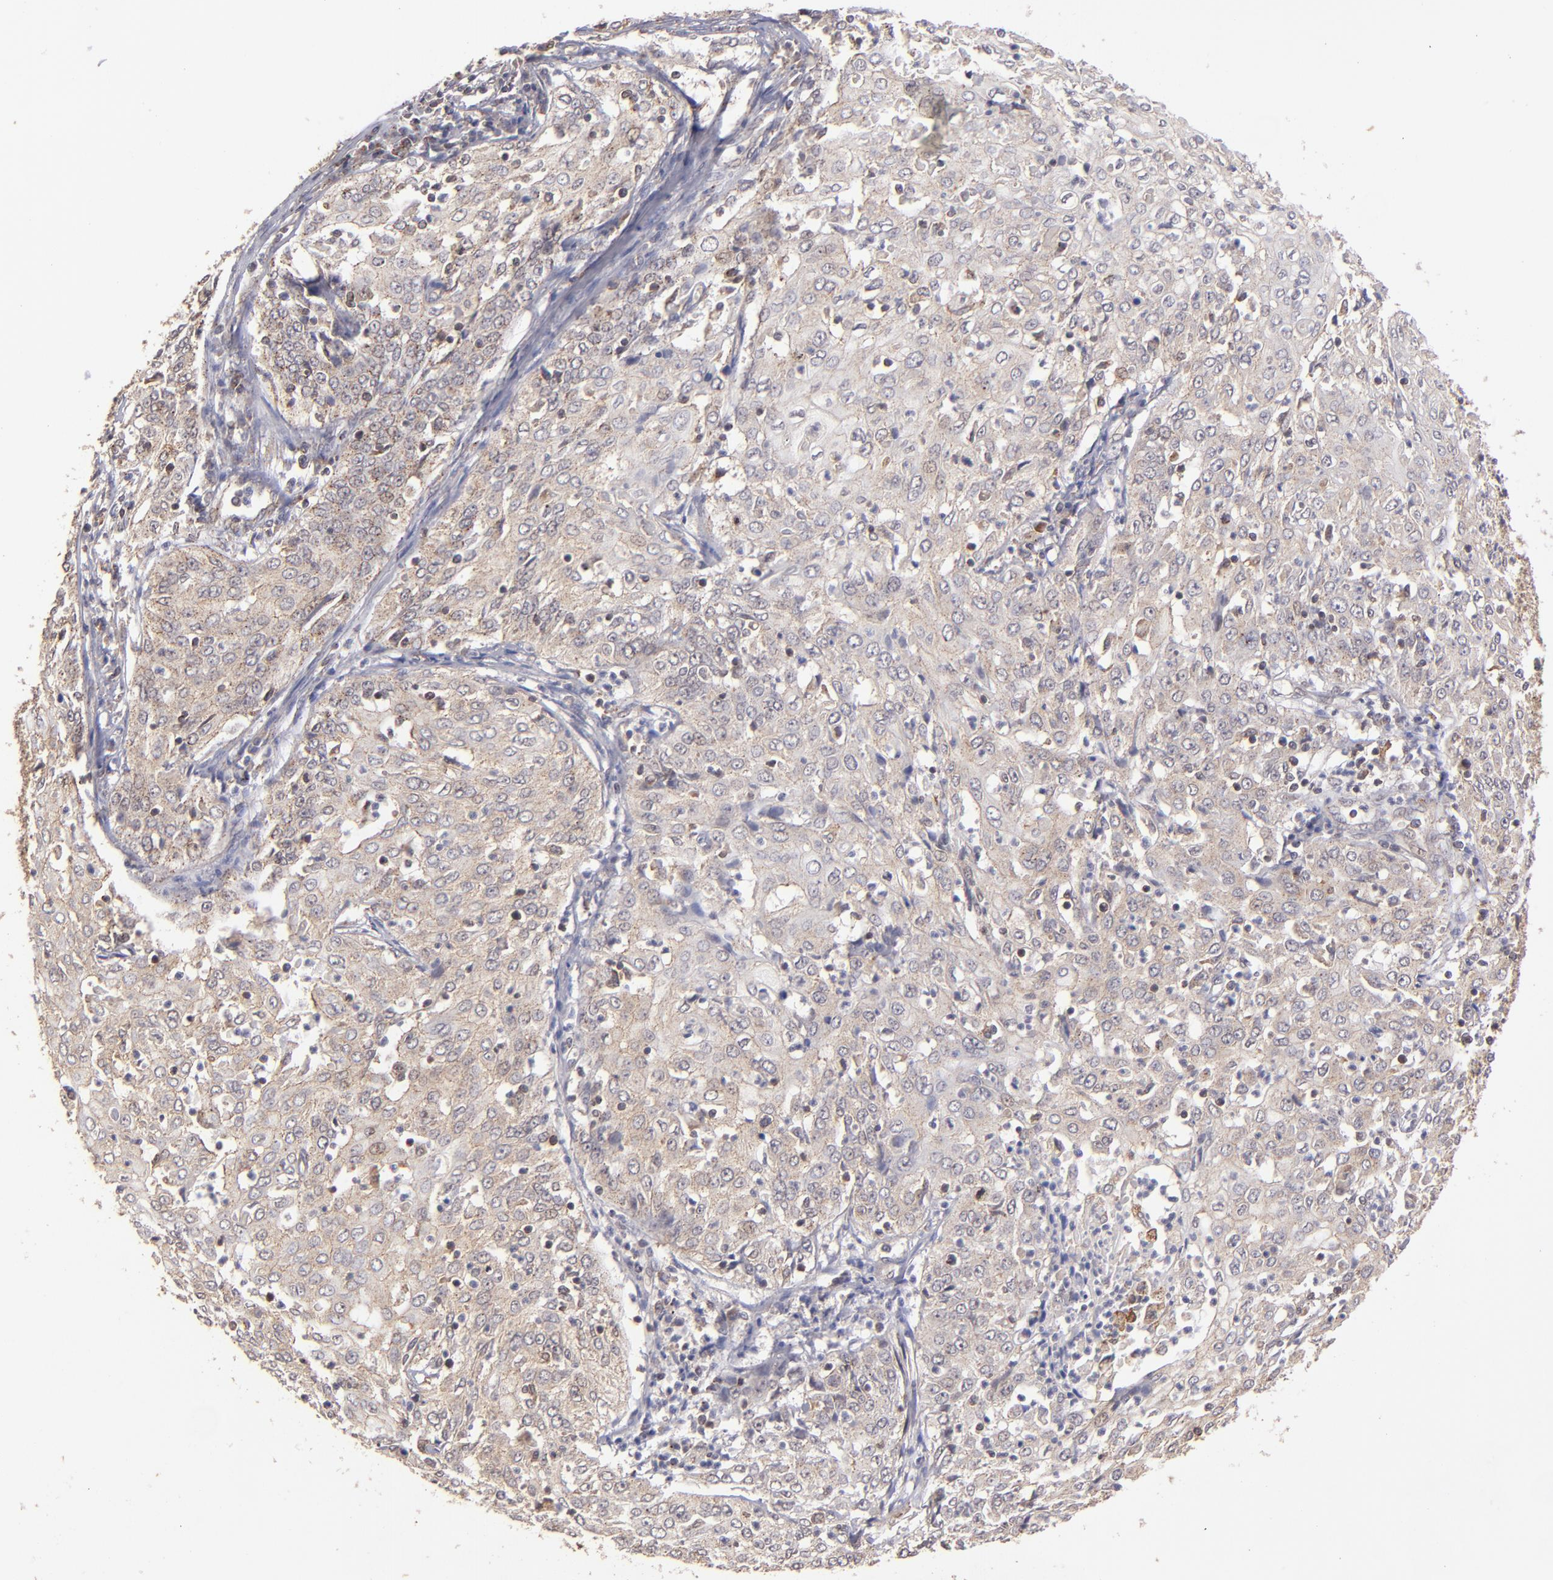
{"staining": {"intensity": "weak", "quantity": ">75%", "location": "cytoplasmic/membranous"}, "tissue": "cervical cancer", "cell_type": "Tumor cells", "image_type": "cancer", "snomed": [{"axis": "morphology", "description": "Squamous cell carcinoma, NOS"}, {"axis": "topography", "description": "Cervix"}], "caption": "Weak cytoplasmic/membranous staining is present in approximately >75% of tumor cells in cervical squamous cell carcinoma.", "gene": "ZFYVE1", "patient": {"sex": "female", "age": 39}}